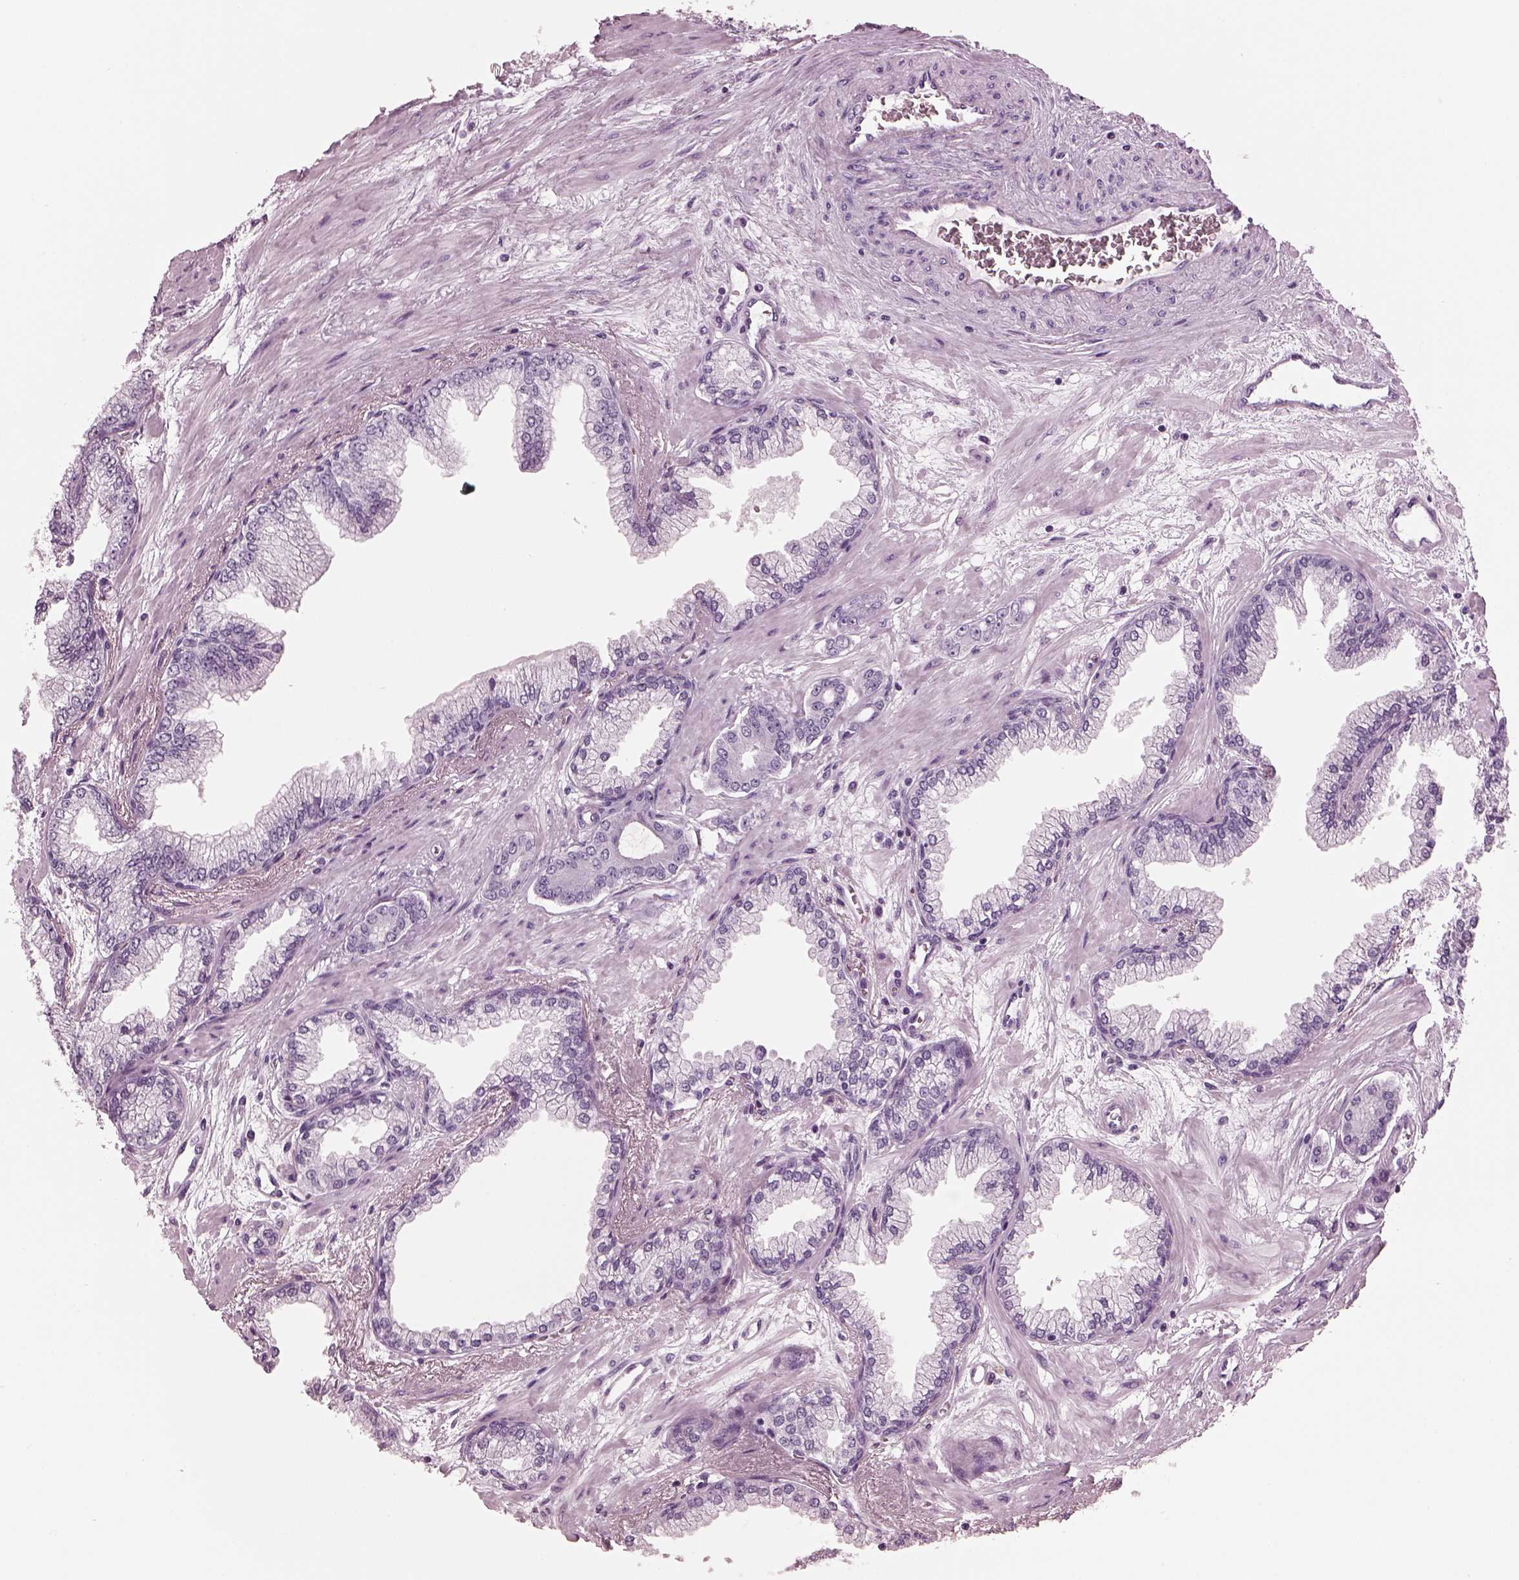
{"staining": {"intensity": "negative", "quantity": "none", "location": "none"}, "tissue": "prostate cancer", "cell_type": "Tumor cells", "image_type": "cancer", "snomed": [{"axis": "morphology", "description": "Adenocarcinoma, Low grade"}, {"axis": "topography", "description": "Prostate"}], "caption": "This micrograph is of prostate cancer stained with IHC to label a protein in brown with the nuclei are counter-stained blue. There is no expression in tumor cells. The staining is performed using DAB (3,3'-diaminobenzidine) brown chromogen with nuclei counter-stained in using hematoxylin.", "gene": "HYDIN", "patient": {"sex": "male", "age": 64}}